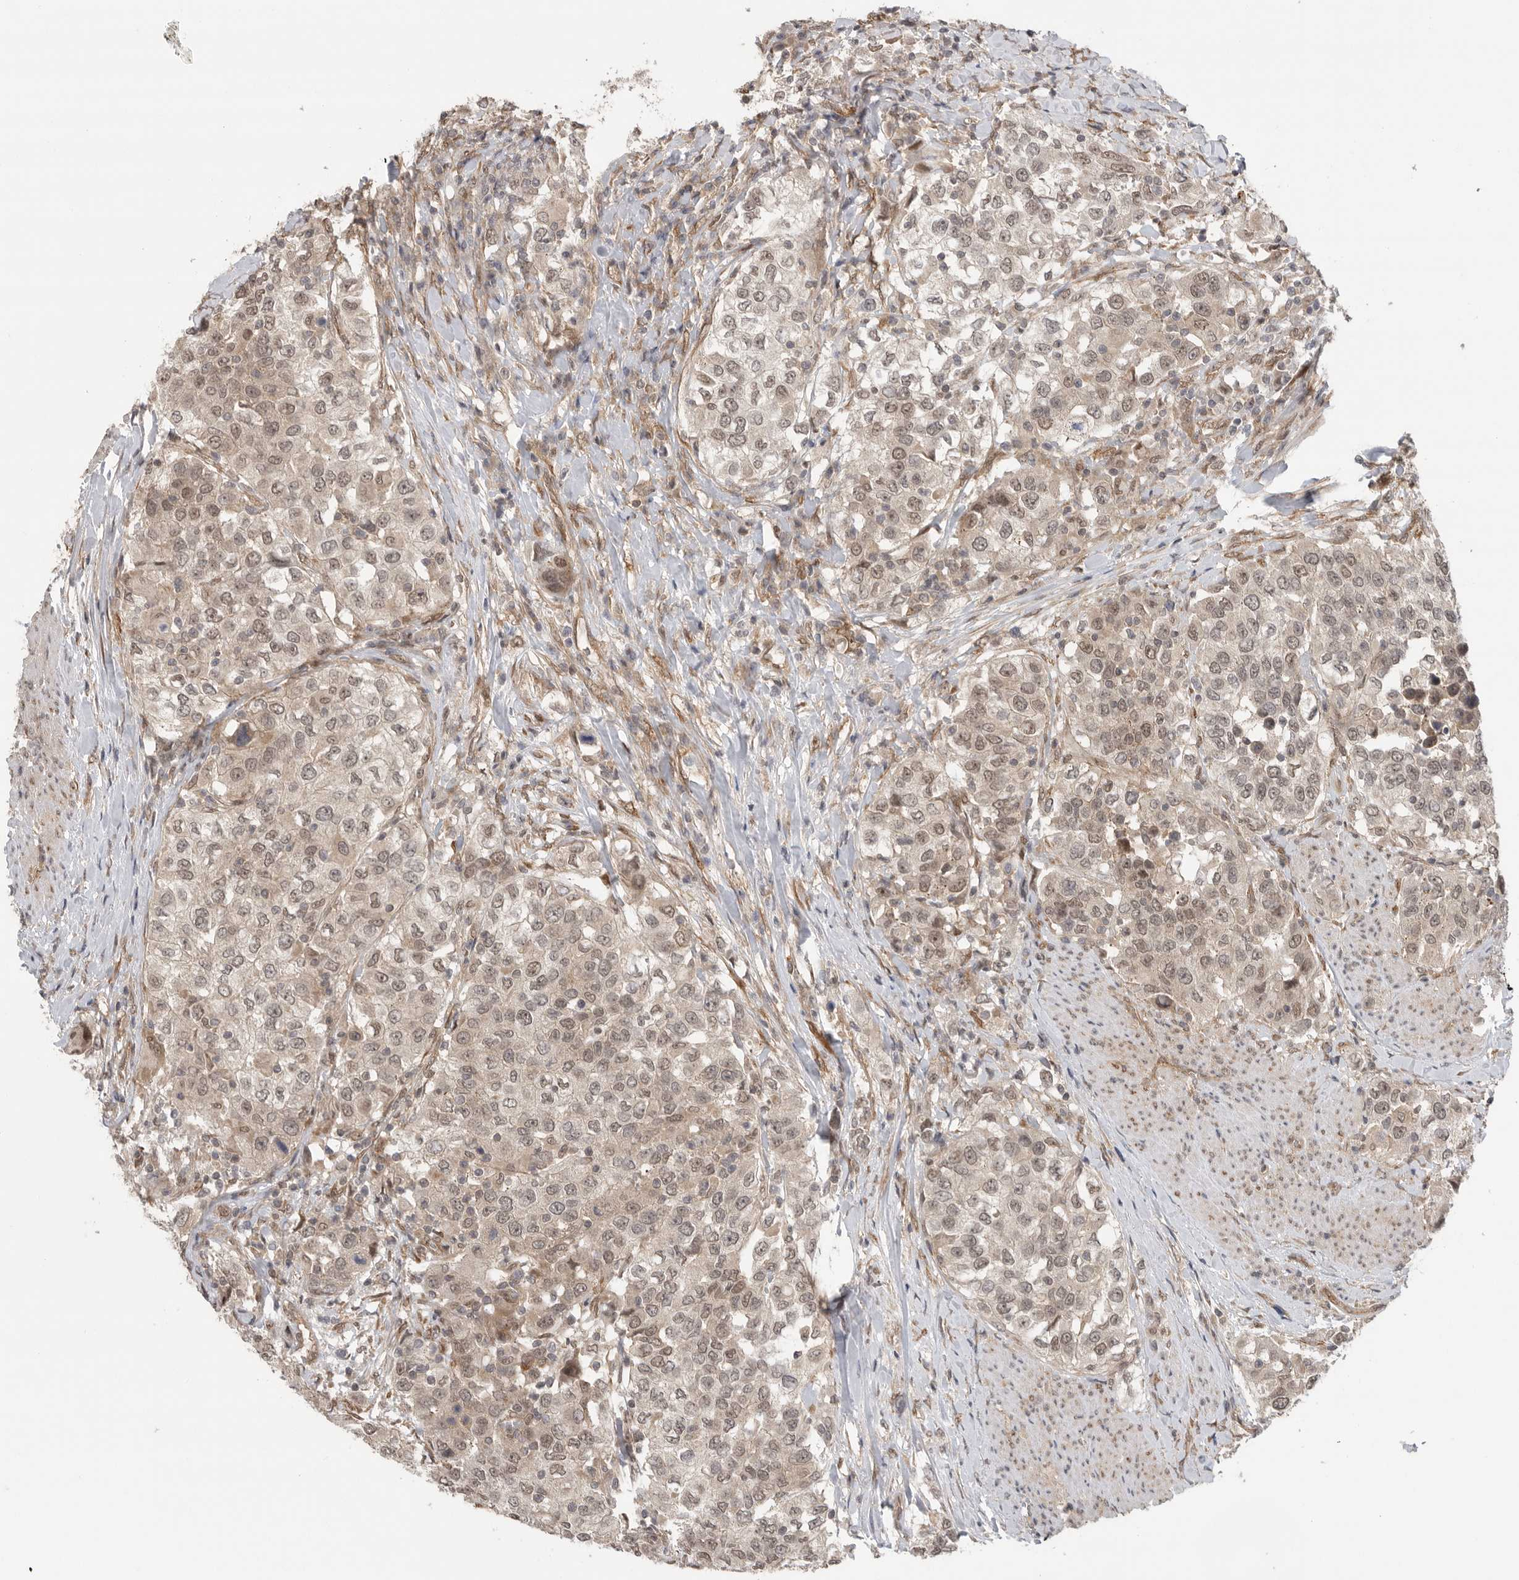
{"staining": {"intensity": "weak", "quantity": ">75%", "location": "cytoplasmic/membranous,nuclear"}, "tissue": "urothelial cancer", "cell_type": "Tumor cells", "image_type": "cancer", "snomed": [{"axis": "morphology", "description": "Urothelial carcinoma, High grade"}, {"axis": "topography", "description": "Urinary bladder"}], "caption": "Human high-grade urothelial carcinoma stained for a protein (brown) reveals weak cytoplasmic/membranous and nuclear positive staining in about >75% of tumor cells.", "gene": "VPS50", "patient": {"sex": "female", "age": 80}}